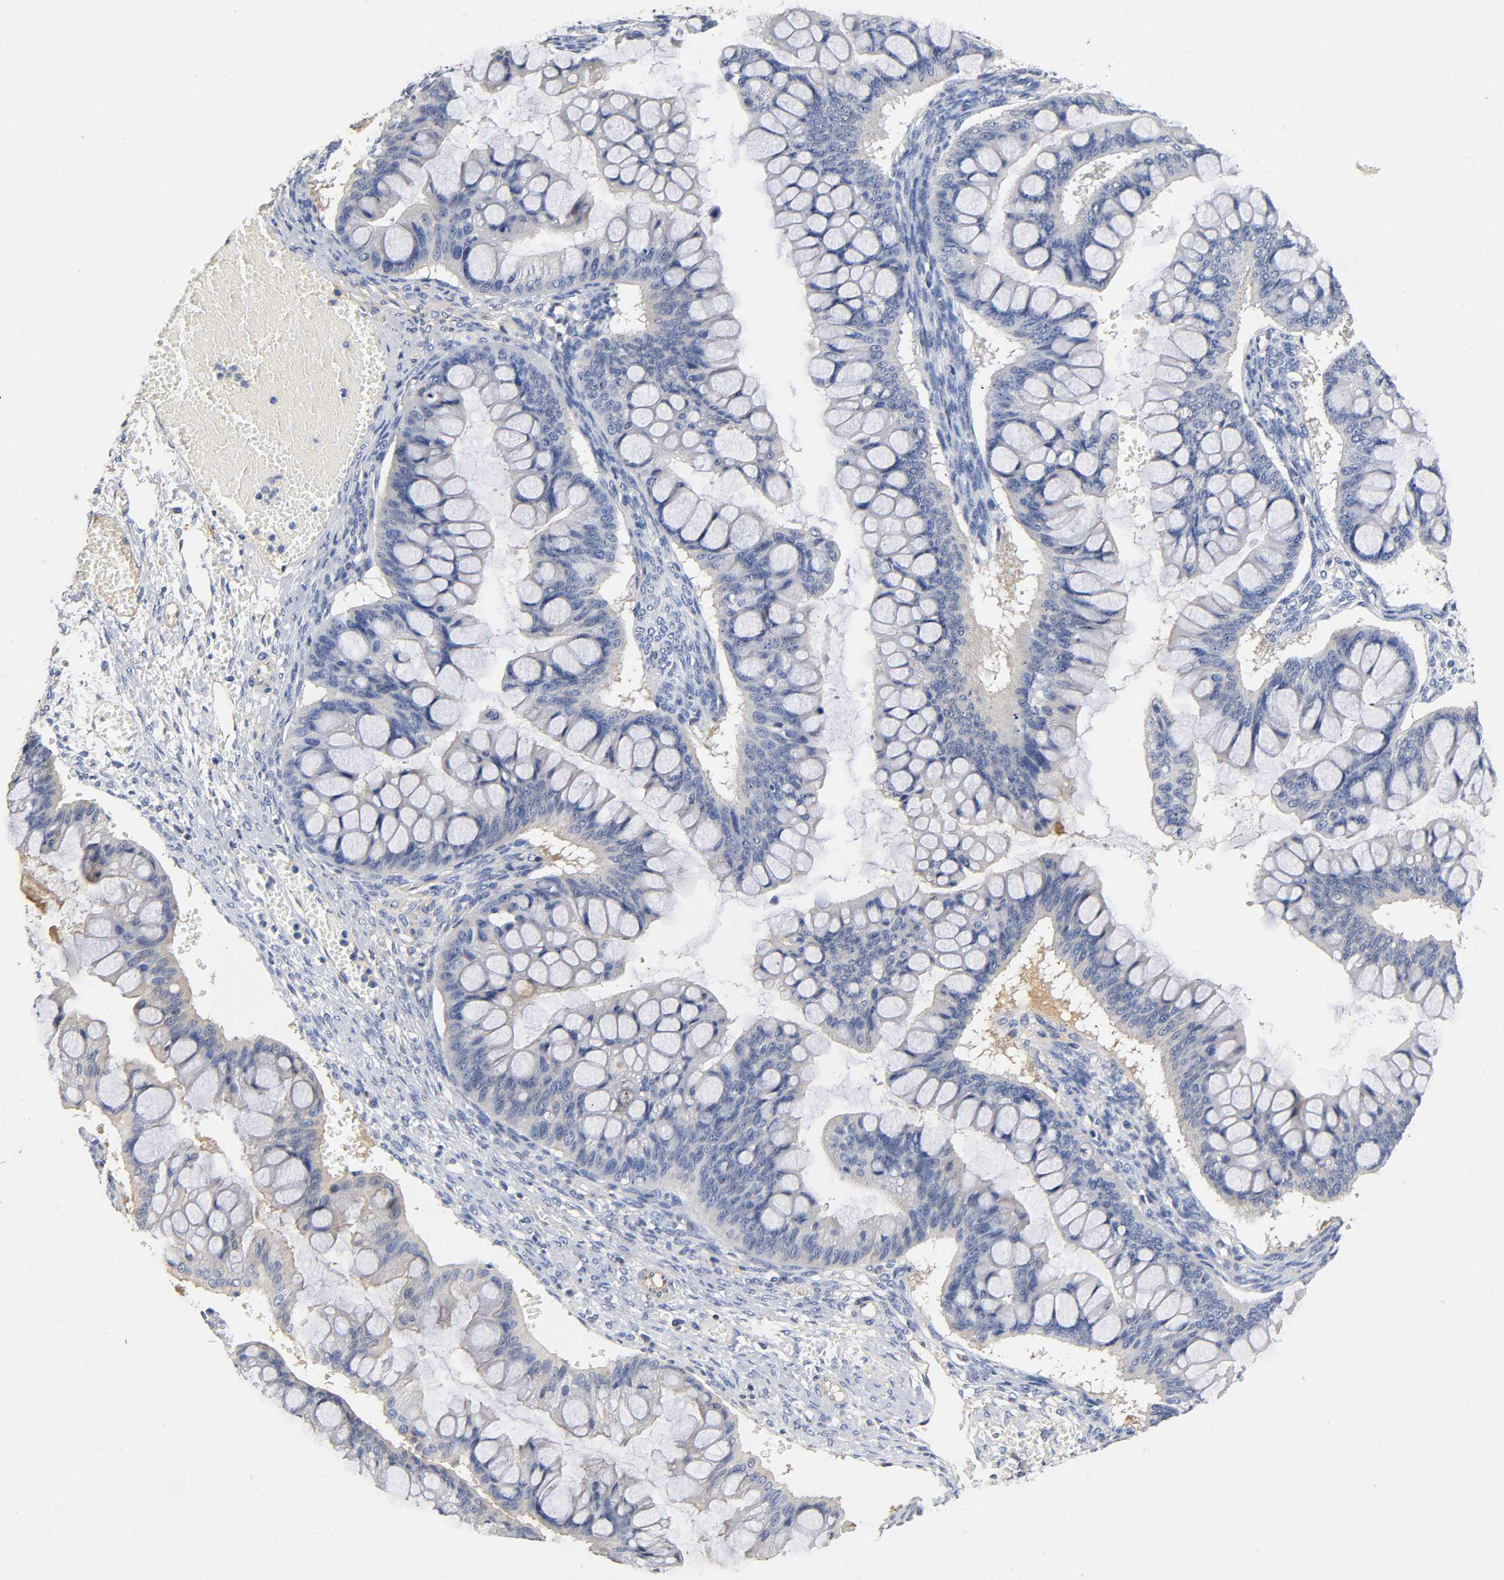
{"staining": {"intensity": "weak", "quantity": "<25%", "location": "cytoplasmic/membranous"}, "tissue": "ovarian cancer", "cell_type": "Tumor cells", "image_type": "cancer", "snomed": [{"axis": "morphology", "description": "Cystadenocarcinoma, mucinous, NOS"}, {"axis": "topography", "description": "Ovary"}], "caption": "This is a histopathology image of immunohistochemistry (IHC) staining of ovarian mucinous cystadenocarcinoma, which shows no staining in tumor cells.", "gene": "TNC", "patient": {"sex": "female", "age": 73}}